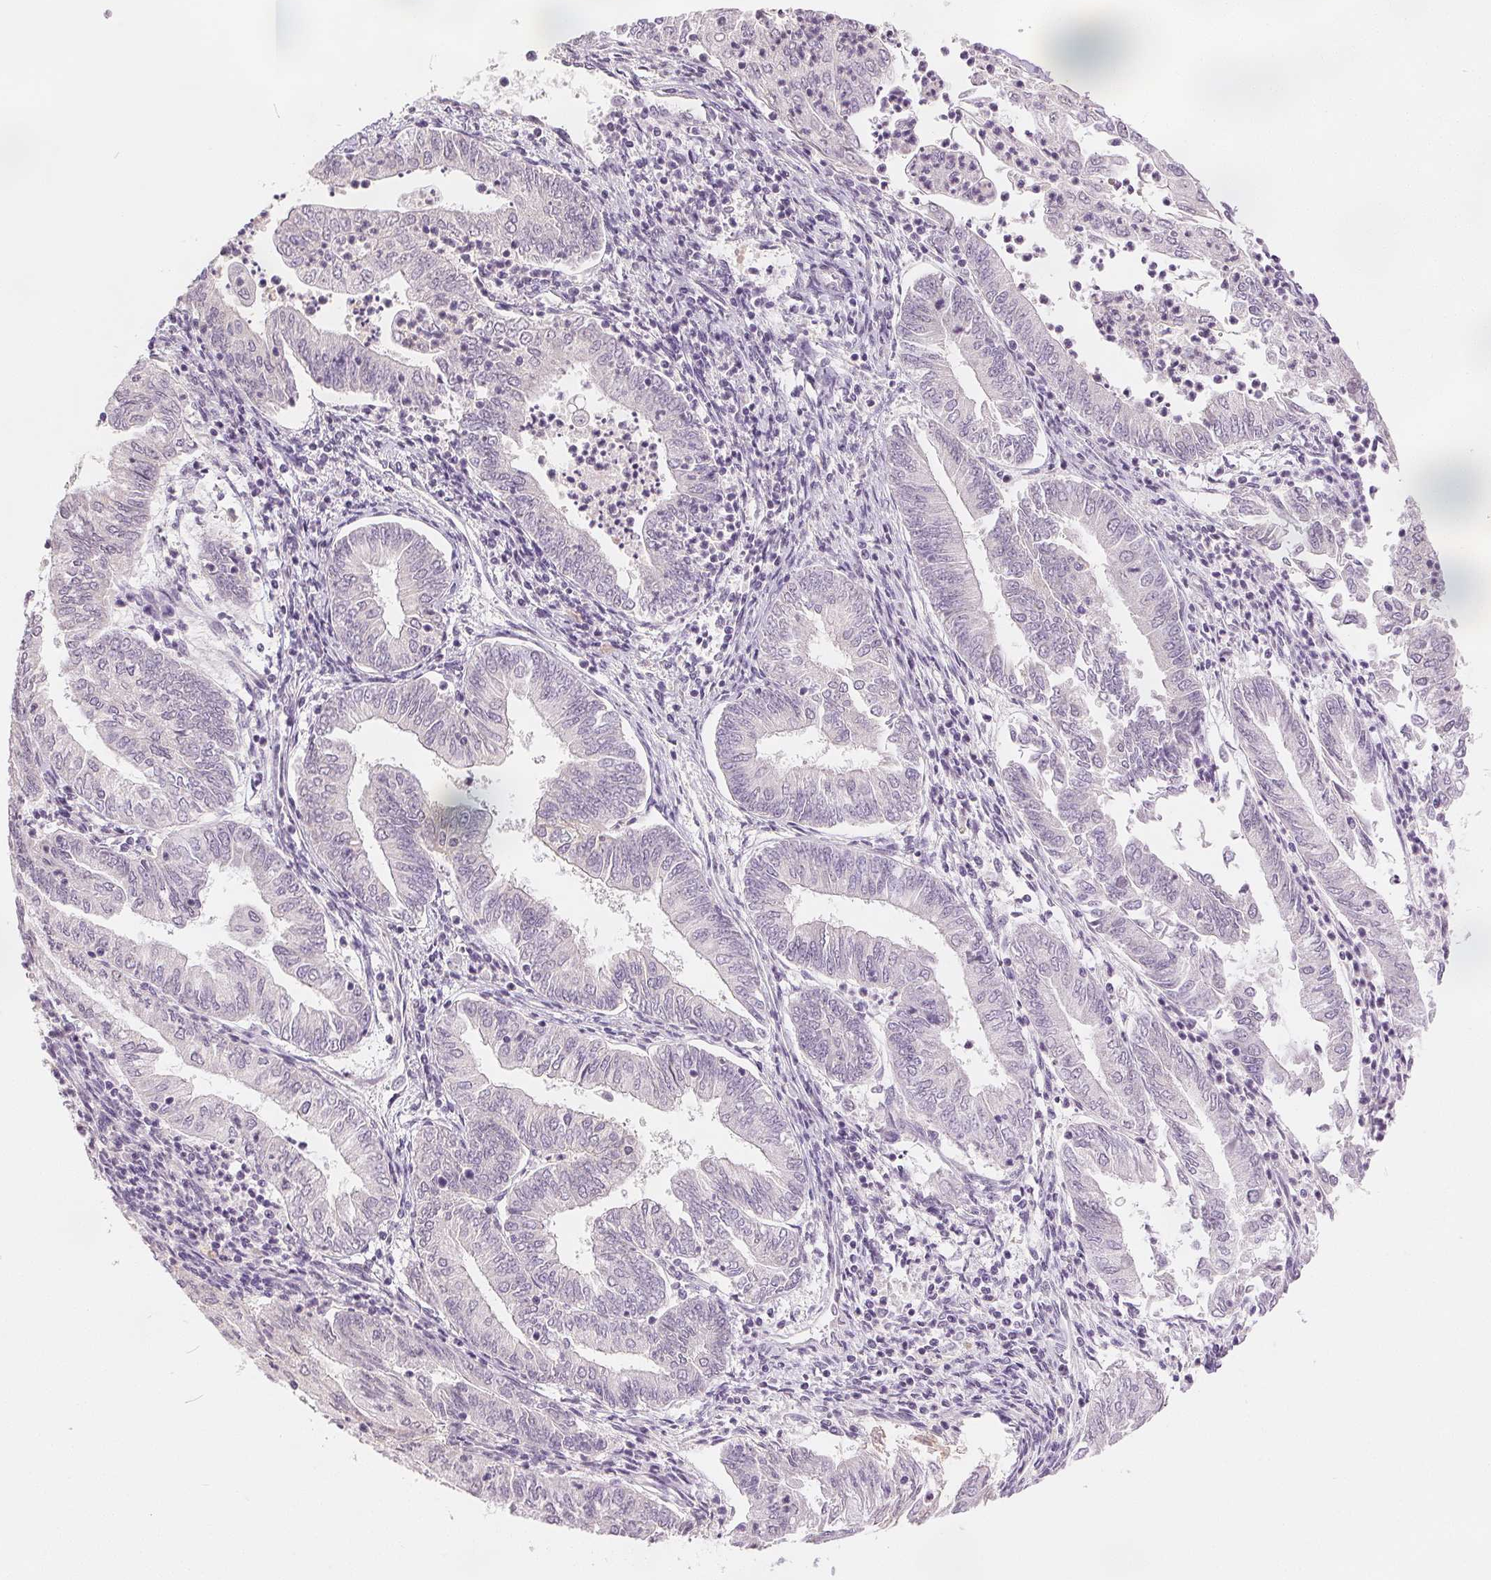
{"staining": {"intensity": "negative", "quantity": "none", "location": "none"}, "tissue": "endometrial cancer", "cell_type": "Tumor cells", "image_type": "cancer", "snomed": [{"axis": "morphology", "description": "Adenocarcinoma, NOS"}, {"axis": "topography", "description": "Endometrium"}], "caption": "The histopathology image shows no significant positivity in tumor cells of endometrial cancer (adenocarcinoma). (Brightfield microscopy of DAB immunohistochemistry at high magnification).", "gene": "CA12", "patient": {"sex": "female", "age": 55}}